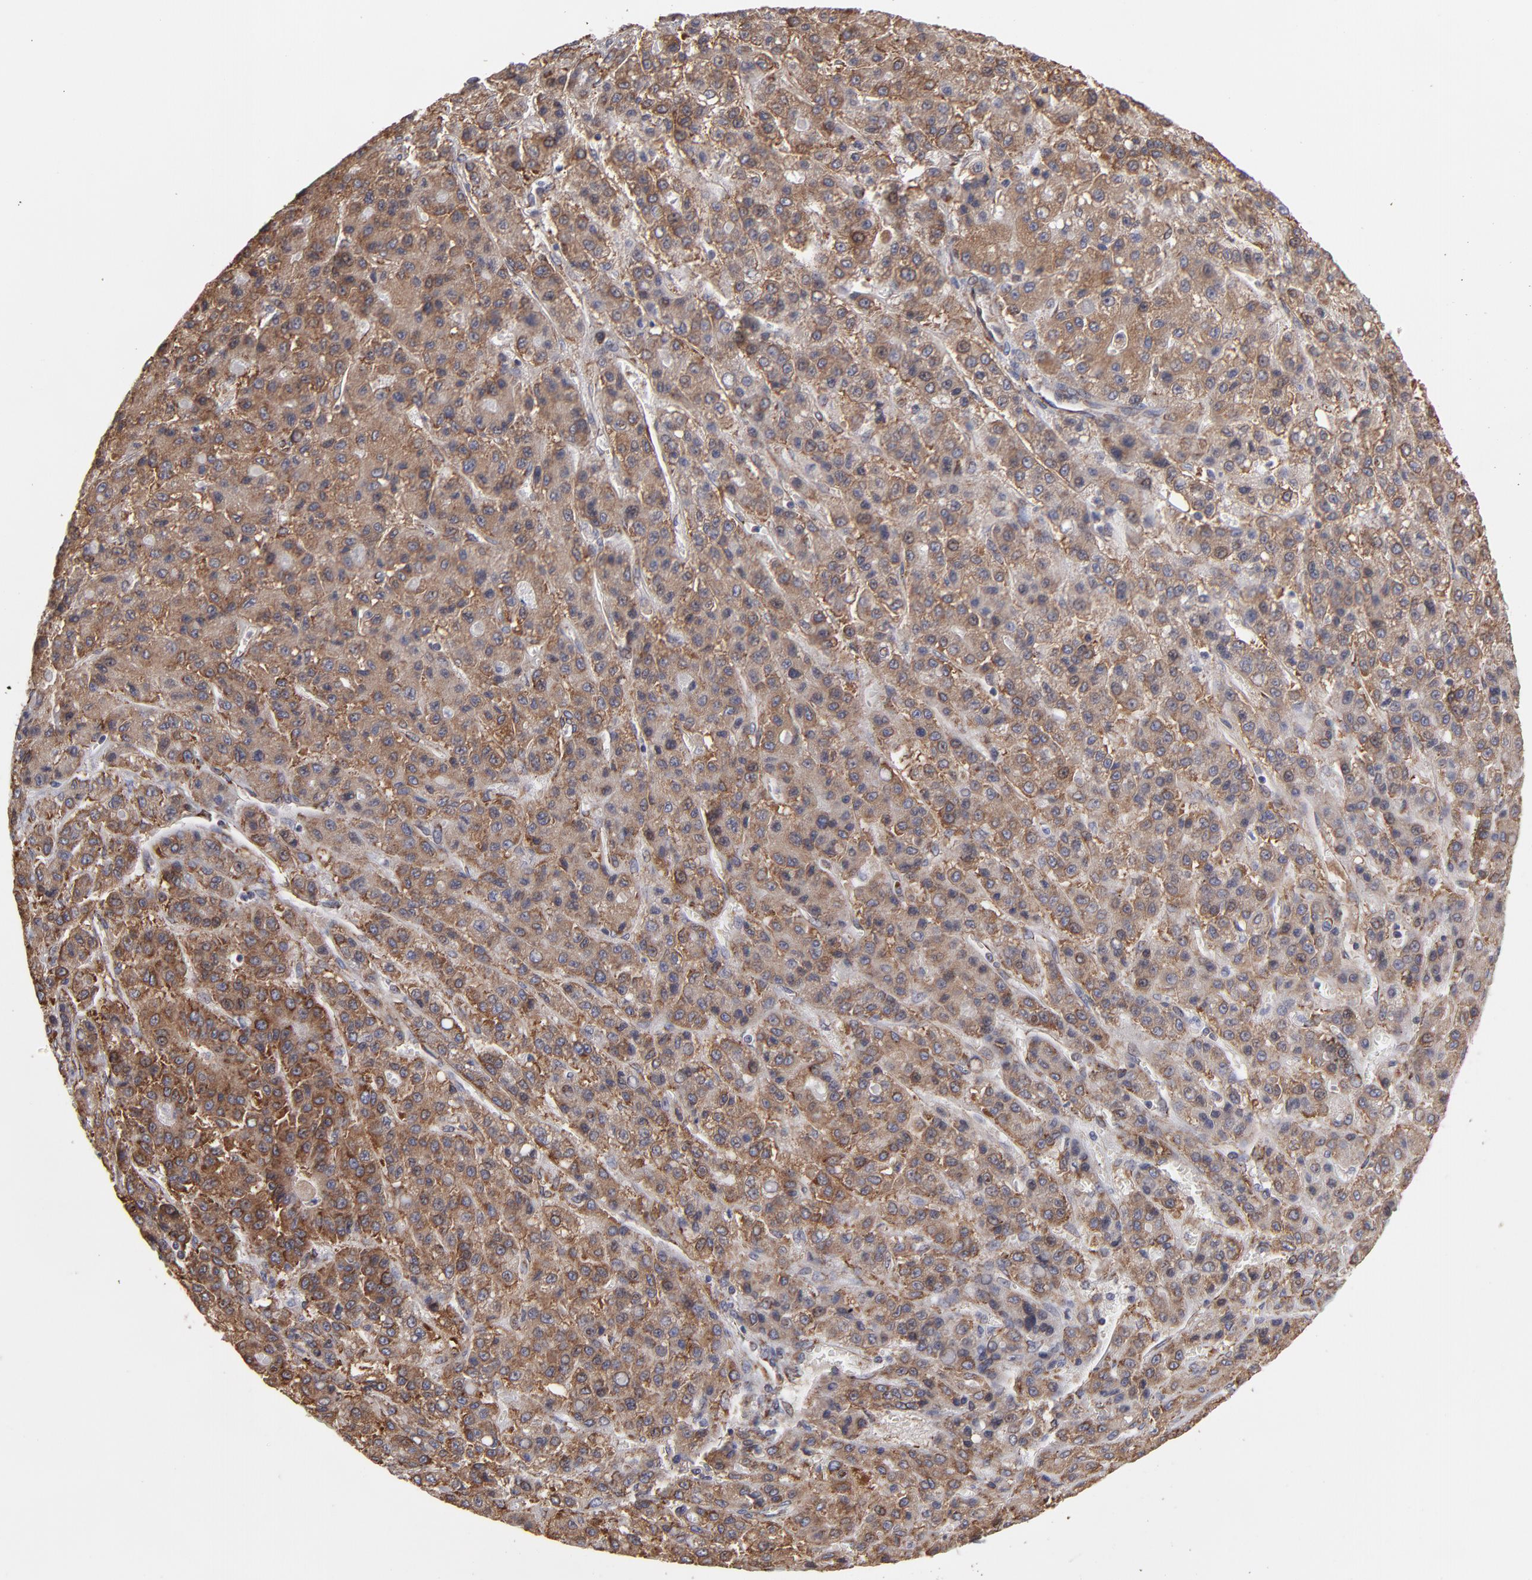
{"staining": {"intensity": "strong", "quantity": ">75%", "location": "cytoplasmic/membranous"}, "tissue": "liver cancer", "cell_type": "Tumor cells", "image_type": "cancer", "snomed": [{"axis": "morphology", "description": "Carcinoma, Hepatocellular, NOS"}, {"axis": "topography", "description": "Liver"}], "caption": "IHC micrograph of neoplastic tissue: human hepatocellular carcinoma (liver) stained using immunohistochemistry (IHC) shows high levels of strong protein expression localized specifically in the cytoplasmic/membranous of tumor cells, appearing as a cytoplasmic/membranous brown color.", "gene": "KTN1", "patient": {"sex": "male", "age": 70}}